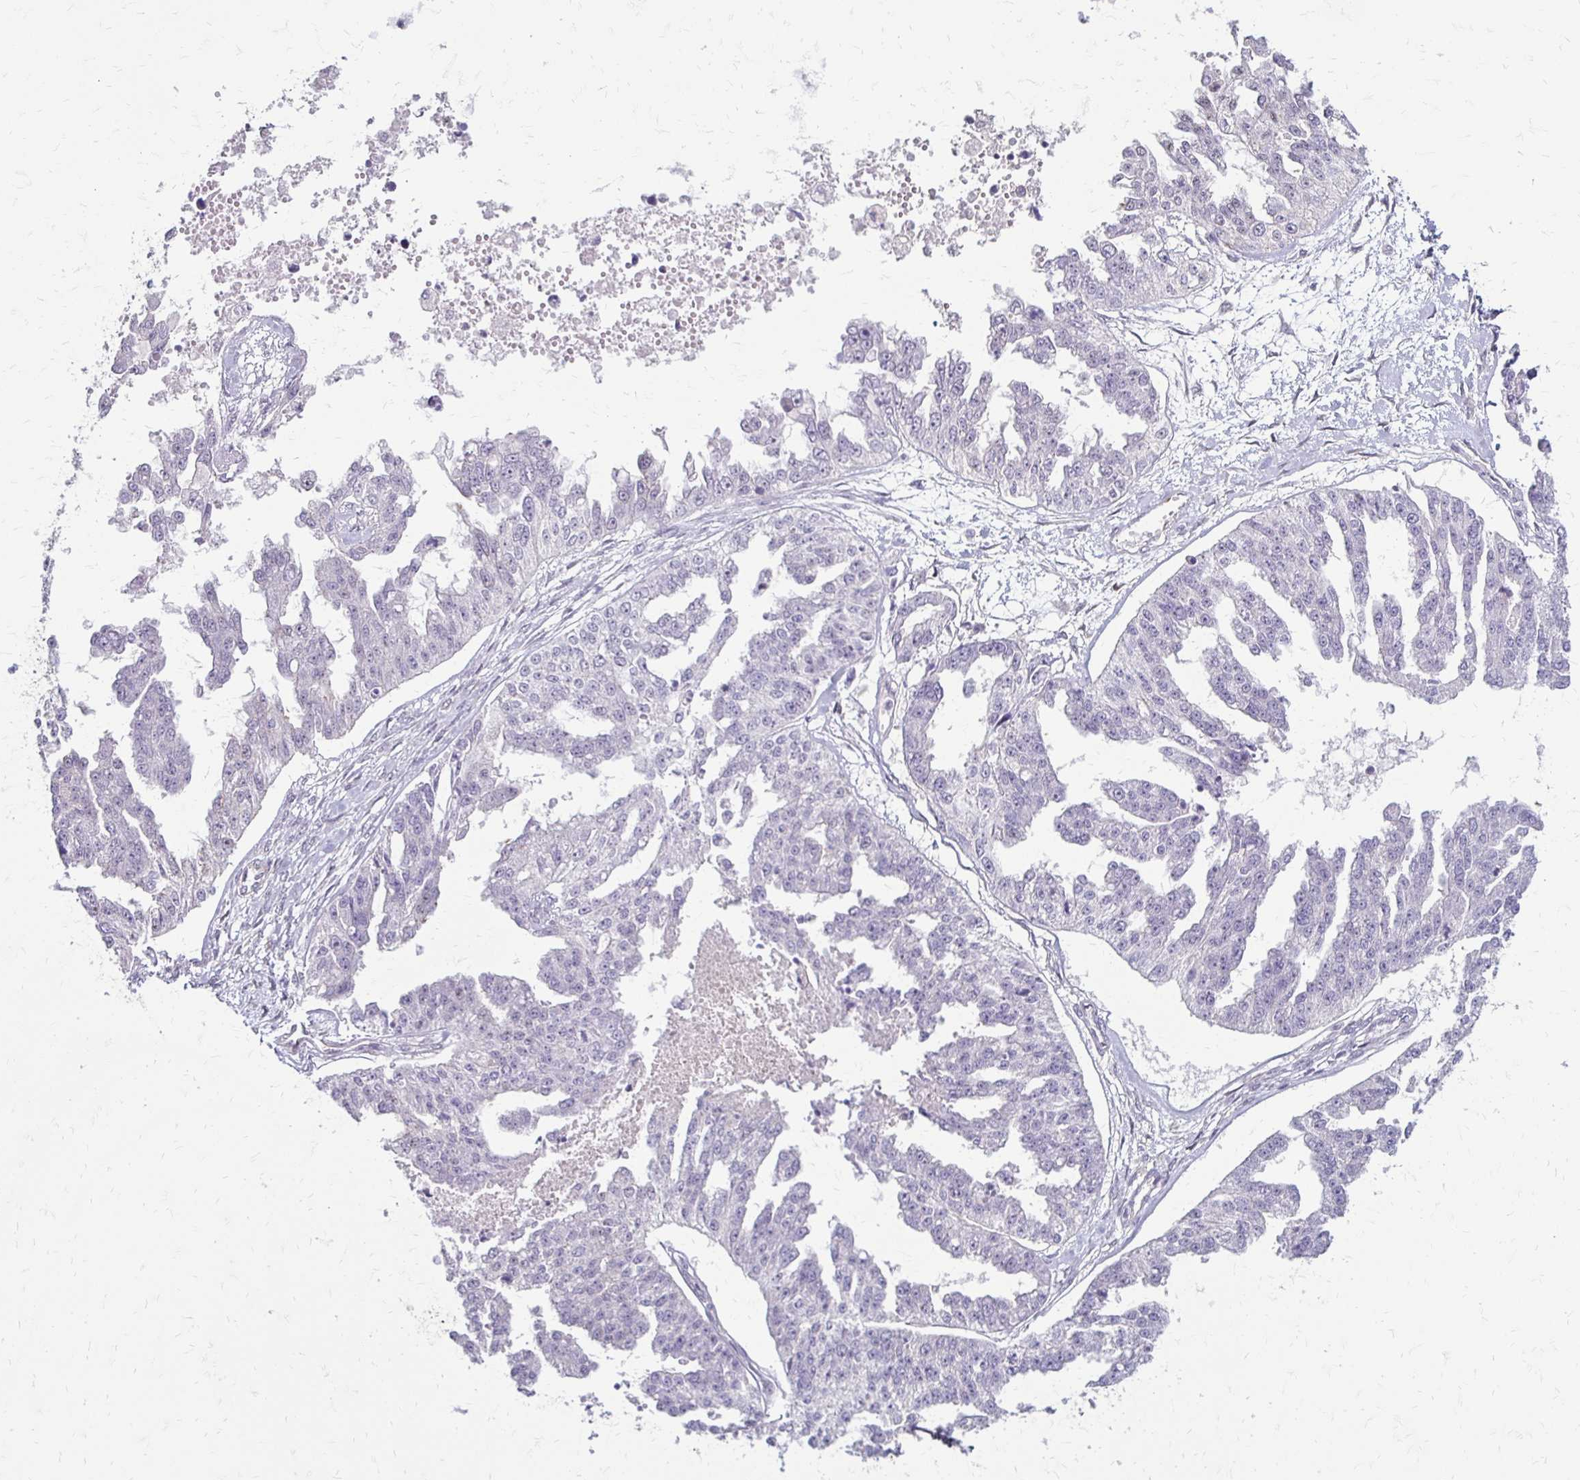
{"staining": {"intensity": "negative", "quantity": "none", "location": "none"}, "tissue": "ovarian cancer", "cell_type": "Tumor cells", "image_type": "cancer", "snomed": [{"axis": "morphology", "description": "Cystadenocarcinoma, serous, NOS"}, {"axis": "topography", "description": "Ovary"}], "caption": "IHC of serous cystadenocarcinoma (ovarian) shows no positivity in tumor cells.", "gene": "CFL2", "patient": {"sex": "female", "age": 58}}